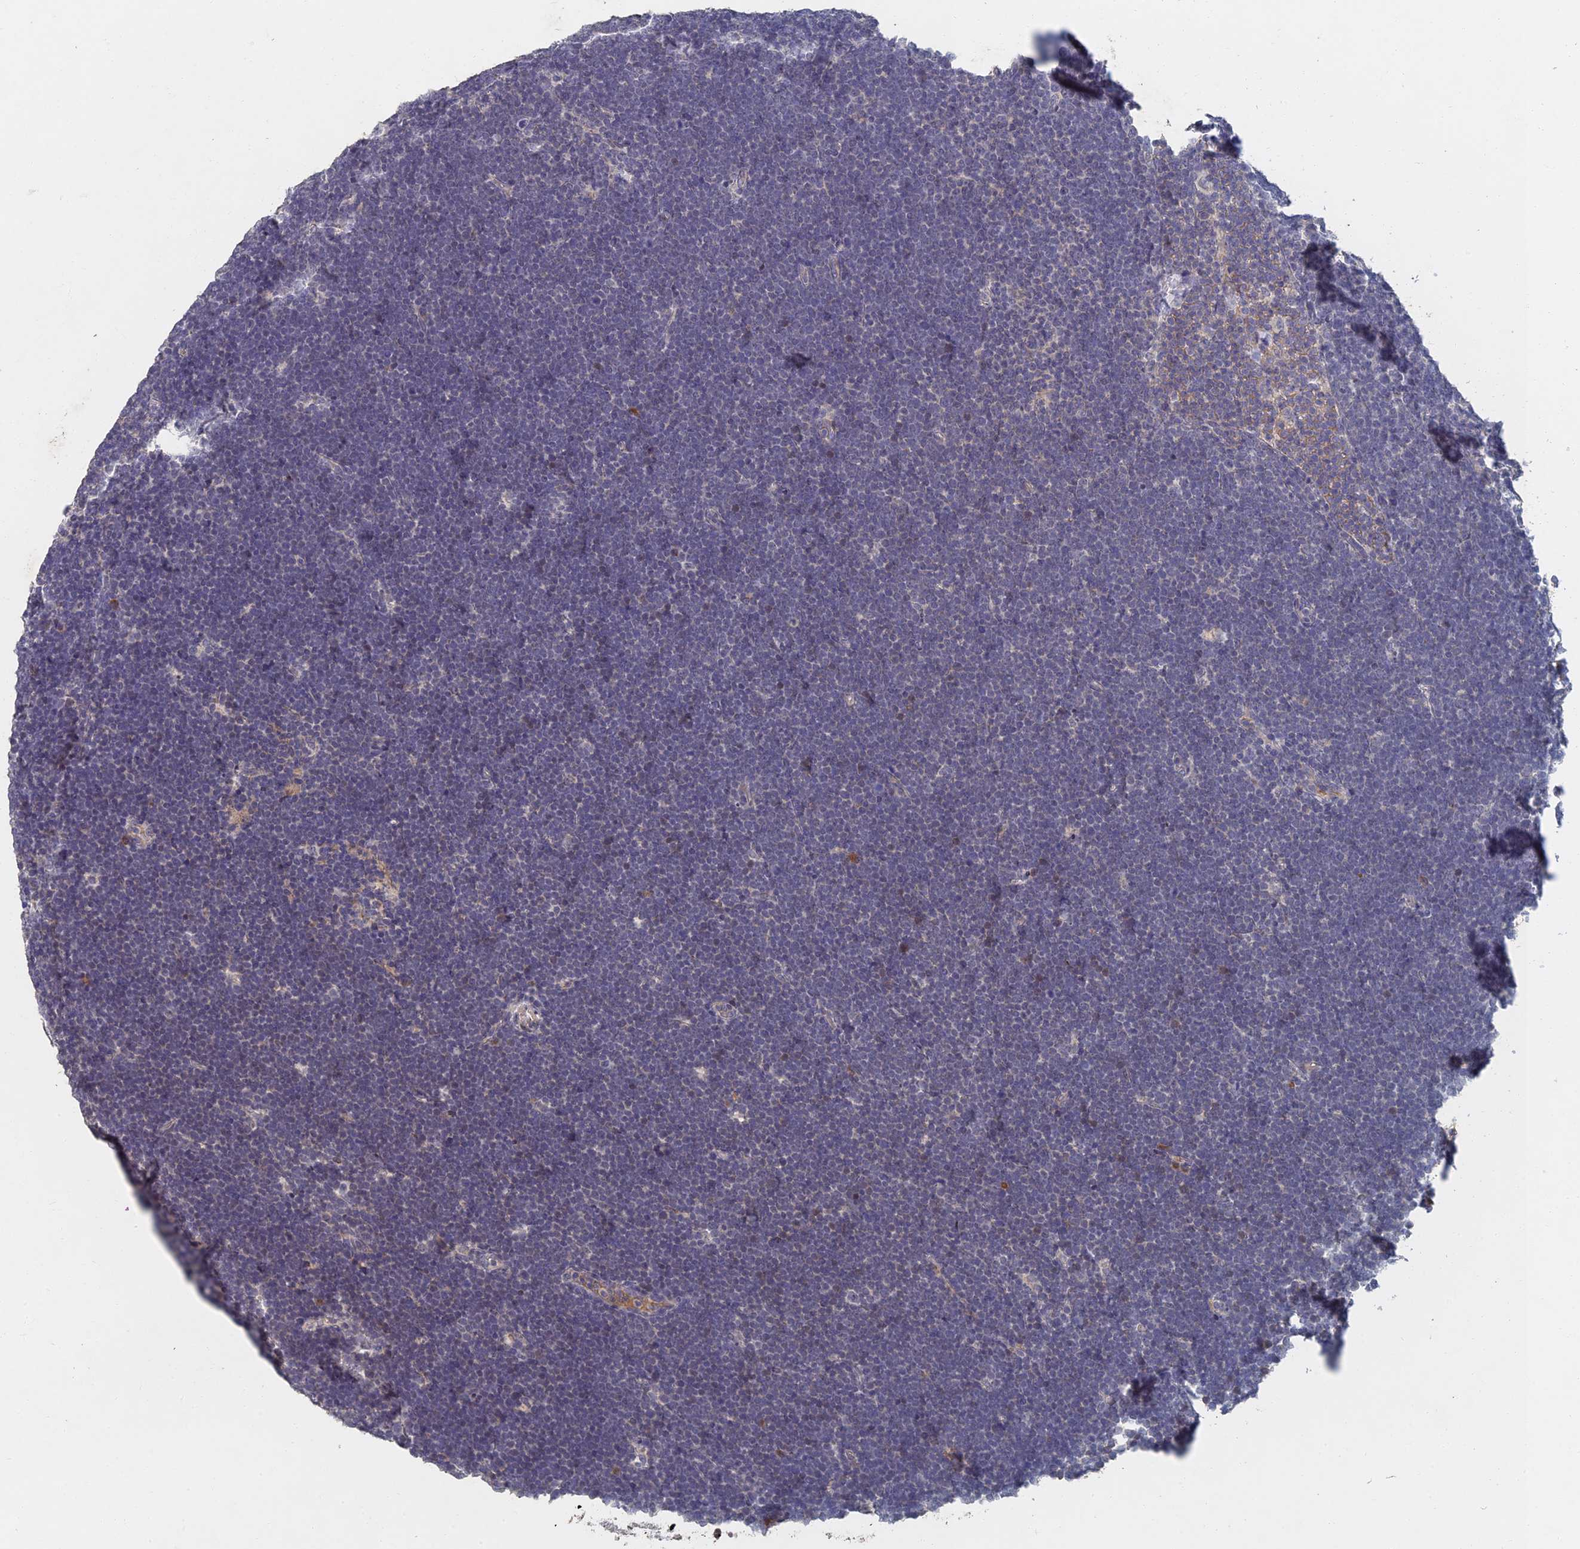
{"staining": {"intensity": "negative", "quantity": "none", "location": "none"}, "tissue": "lymphoma", "cell_type": "Tumor cells", "image_type": "cancer", "snomed": [{"axis": "morphology", "description": "Malignant lymphoma, non-Hodgkin's type, High grade"}, {"axis": "topography", "description": "Lymph node"}], "caption": "Lymphoma was stained to show a protein in brown. There is no significant expression in tumor cells.", "gene": "GNA15", "patient": {"sex": "male", "age": 13}}